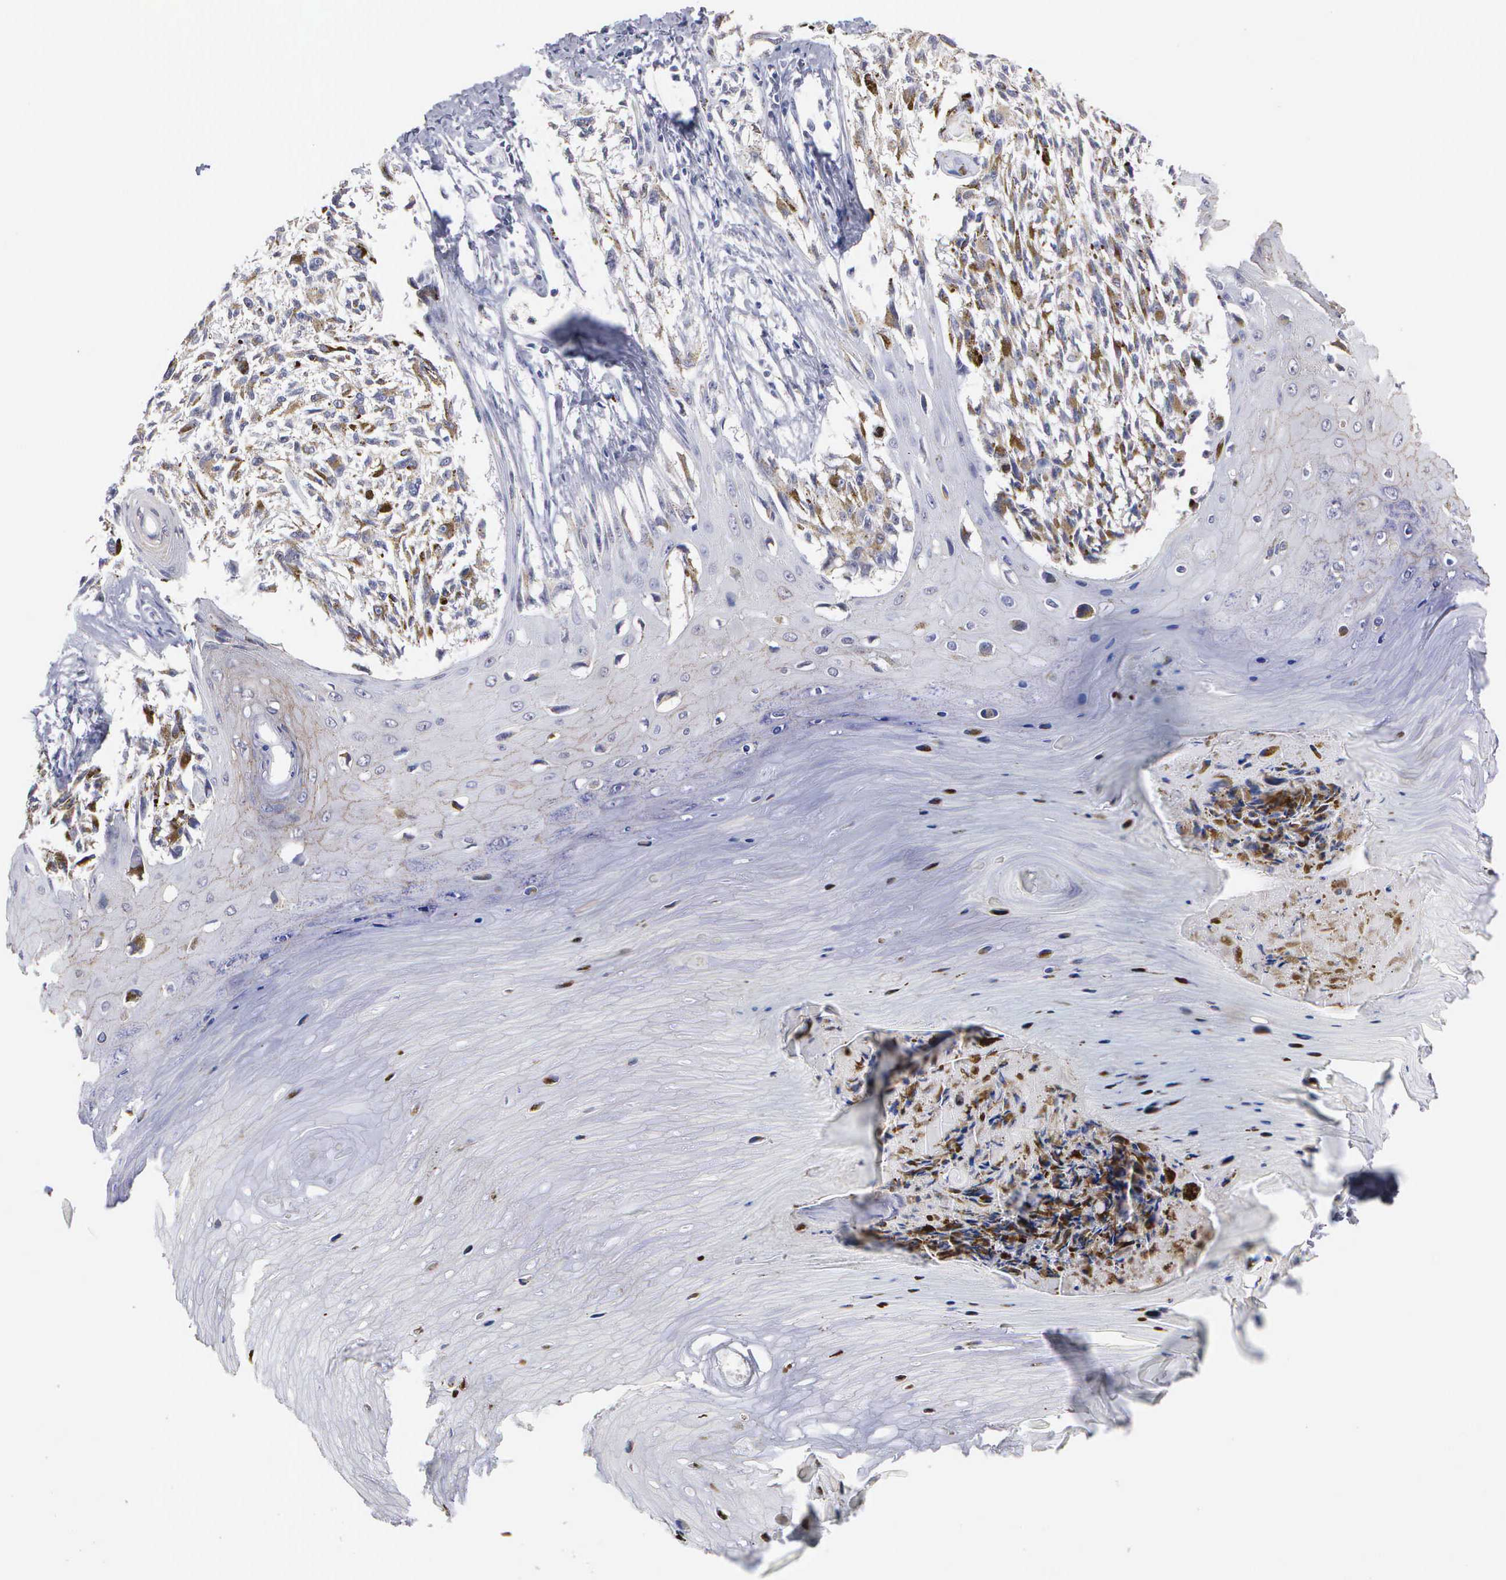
{"staining": {"intensity": "negative", "quantity": "none", "location": "none"}, "tissue": "melanoma", "cell_type": "Tumor cells", "image_type": "cancer", "snomed": [{"axis": "morphology", "description": "Malignant melanoma, NOS"}, {"axis": "topography", "description": "Skin"}], "caption": "Immunohistochemistry (IHC) photomicrograph of neoplastic tissue: melanoma stained with DAB (3,3'-diaminobenzidine) shows no significant protein expression in tumor cells.", "gene": "KDM6A", "patient": {"sex": "female", "age": 82}}